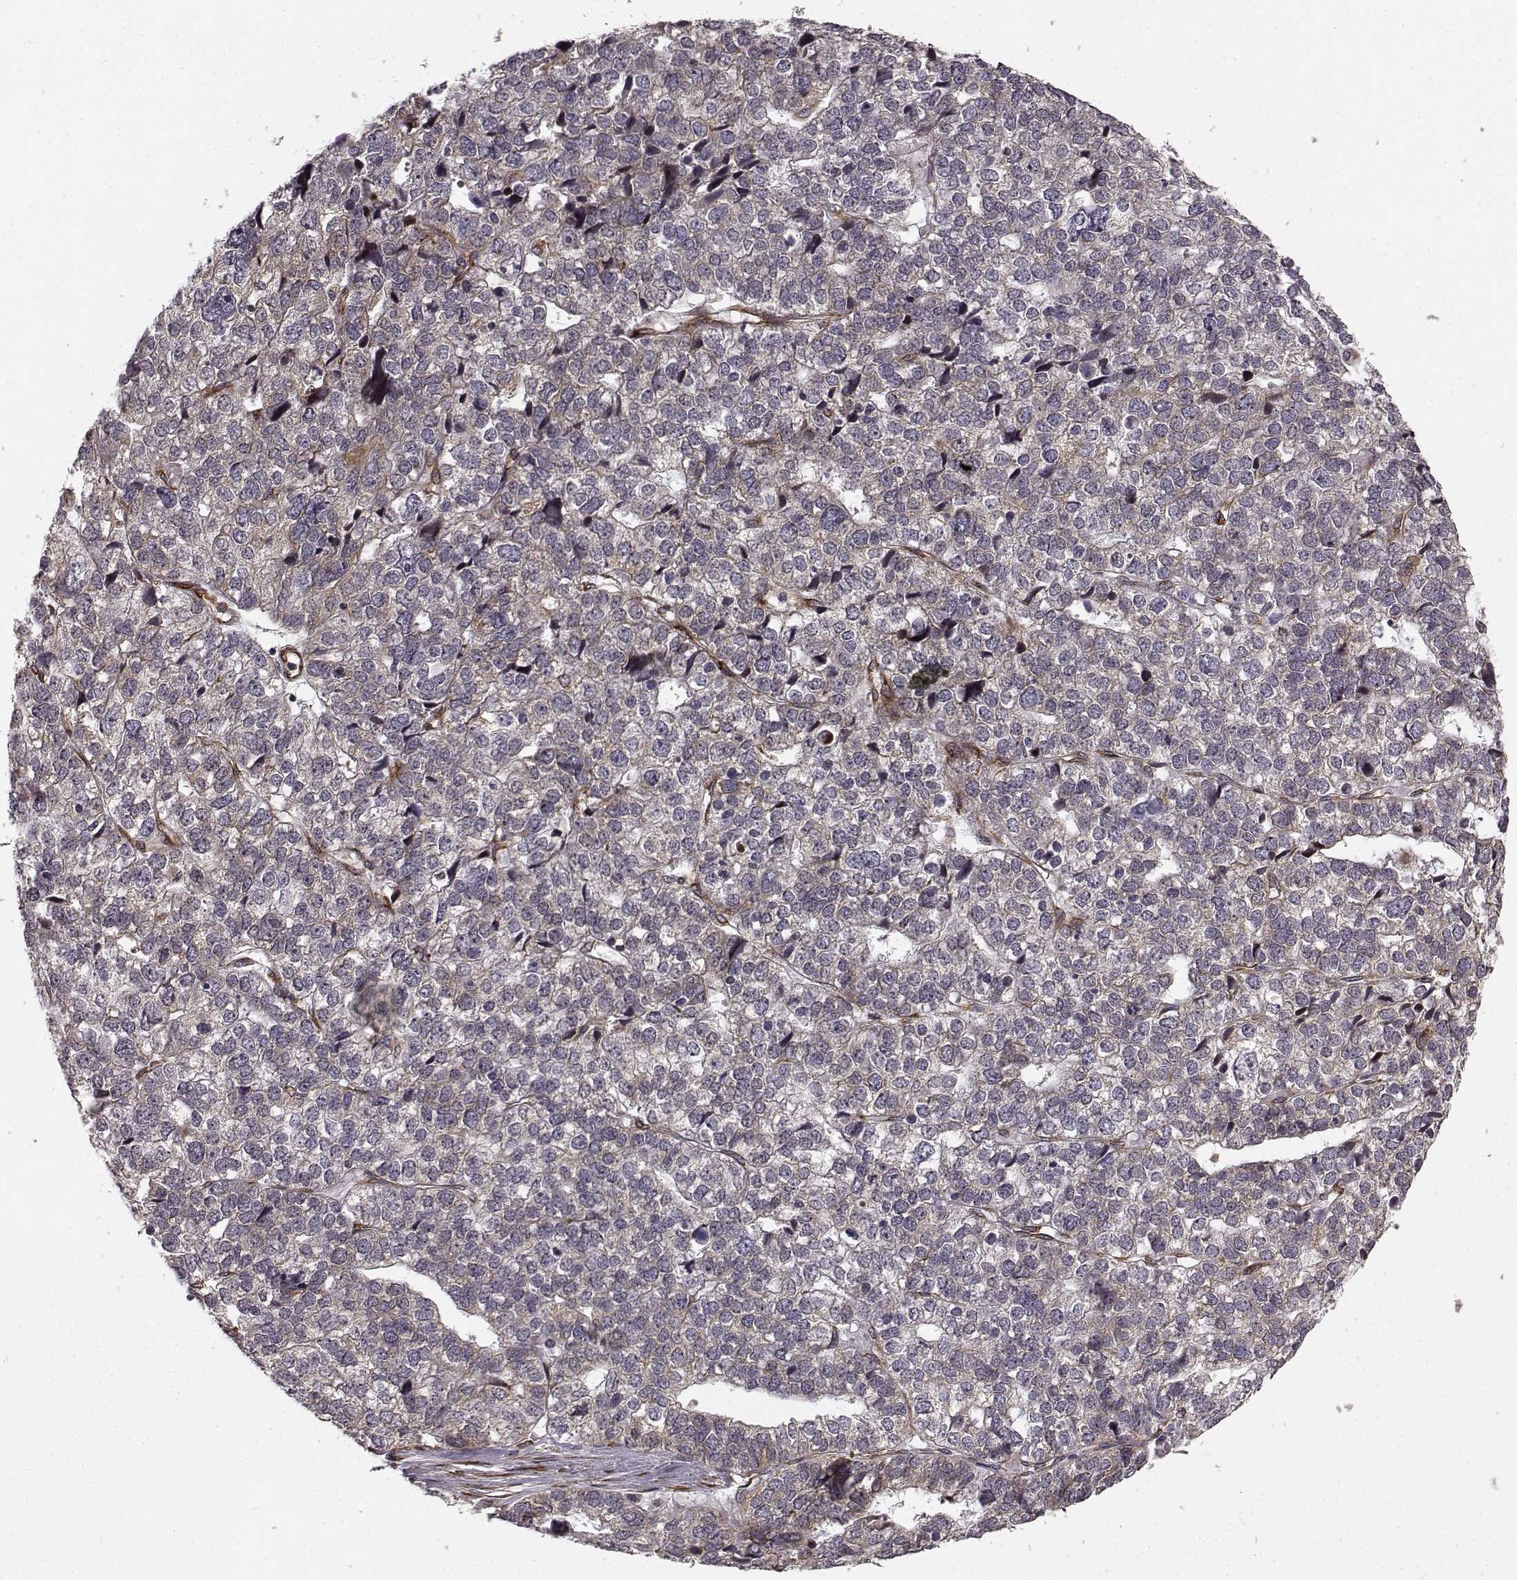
{"staining": {"intensity": "weak", "quantity": "25%-75%", "location": "cytoplasmic/membranous"}, "tissue": "stomach cancer", "cell_type": "Tumor cells", "image_type": "cancer", "snomed": [{"axis": "morphology", "description": "Adenocarcinoma, NOS"}, {"axis": "topography", "description": "Stomach"}], "caption": "This photomicrograph reveals immunohistochemistry (IHC) staining of human stomach adenocarcinoma, with low weak cytoplasmic/membranous staining in approximately 25%-75% of tumor cells.", "gene": "TMEM14A", "patient": {"sex": "male", "age": 69}}